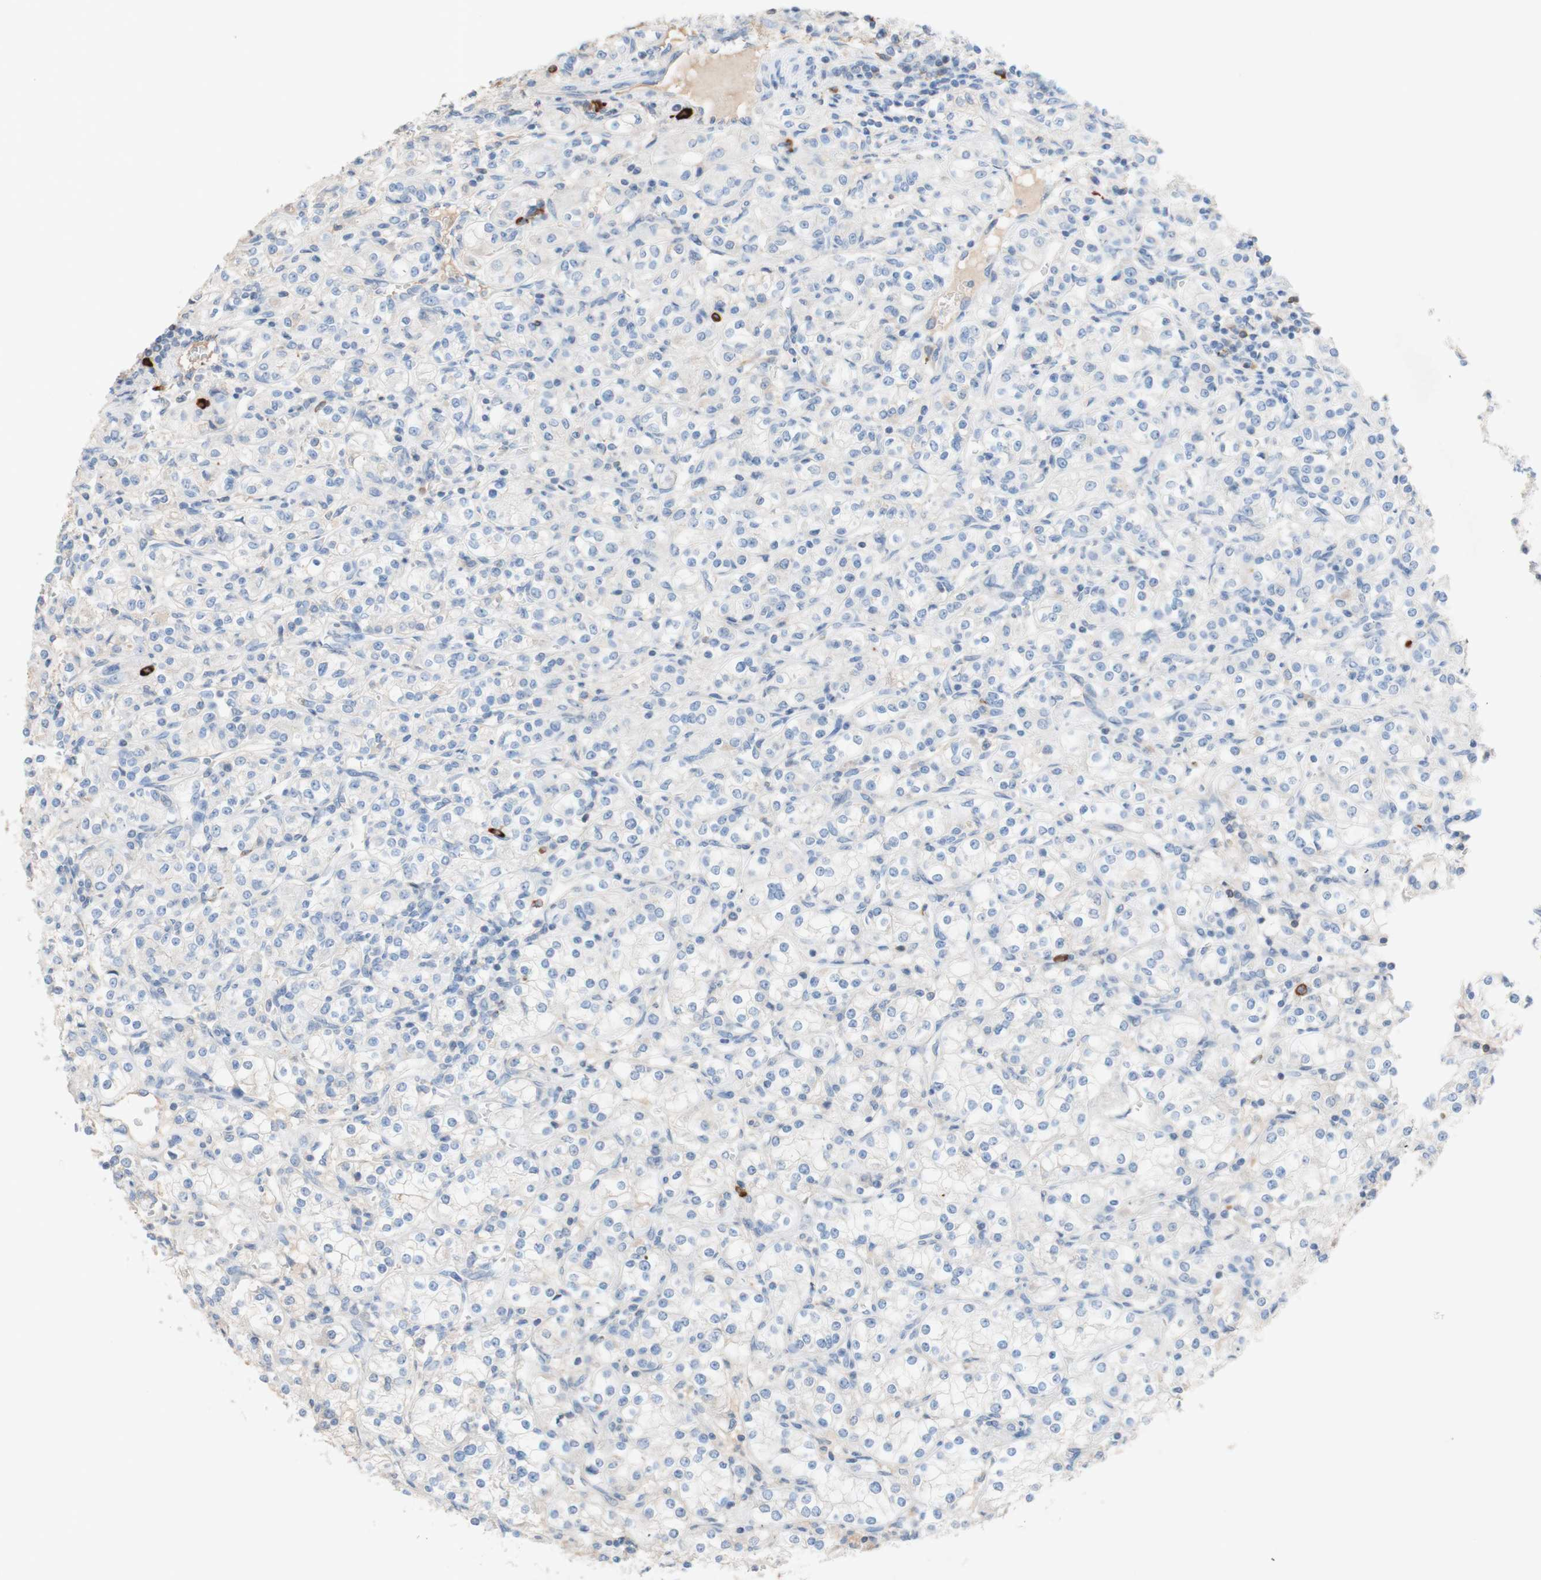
{"staining": {"intensity": "negative", "quantity": "none", "location": "none"}, "tissue": "renal cancer", "cell_type": "Tumor cells", "image_type": "cancer", "snomed": [{"axis": "morphology", "description": "Adenocarcinoma, NOS"}, {"axis": "topography", "description": "Kidney"}], "caption": "Immunohistochemistry micrograph of human renal cancer (adenocarcinoma) stained for a protein (brown), which demonstrates no staining in tumor cells. (IHC, brightfield microscopy, high magnification).", "gene": "PACSIN1", "patient": {"sex": "male", "age": 77}}